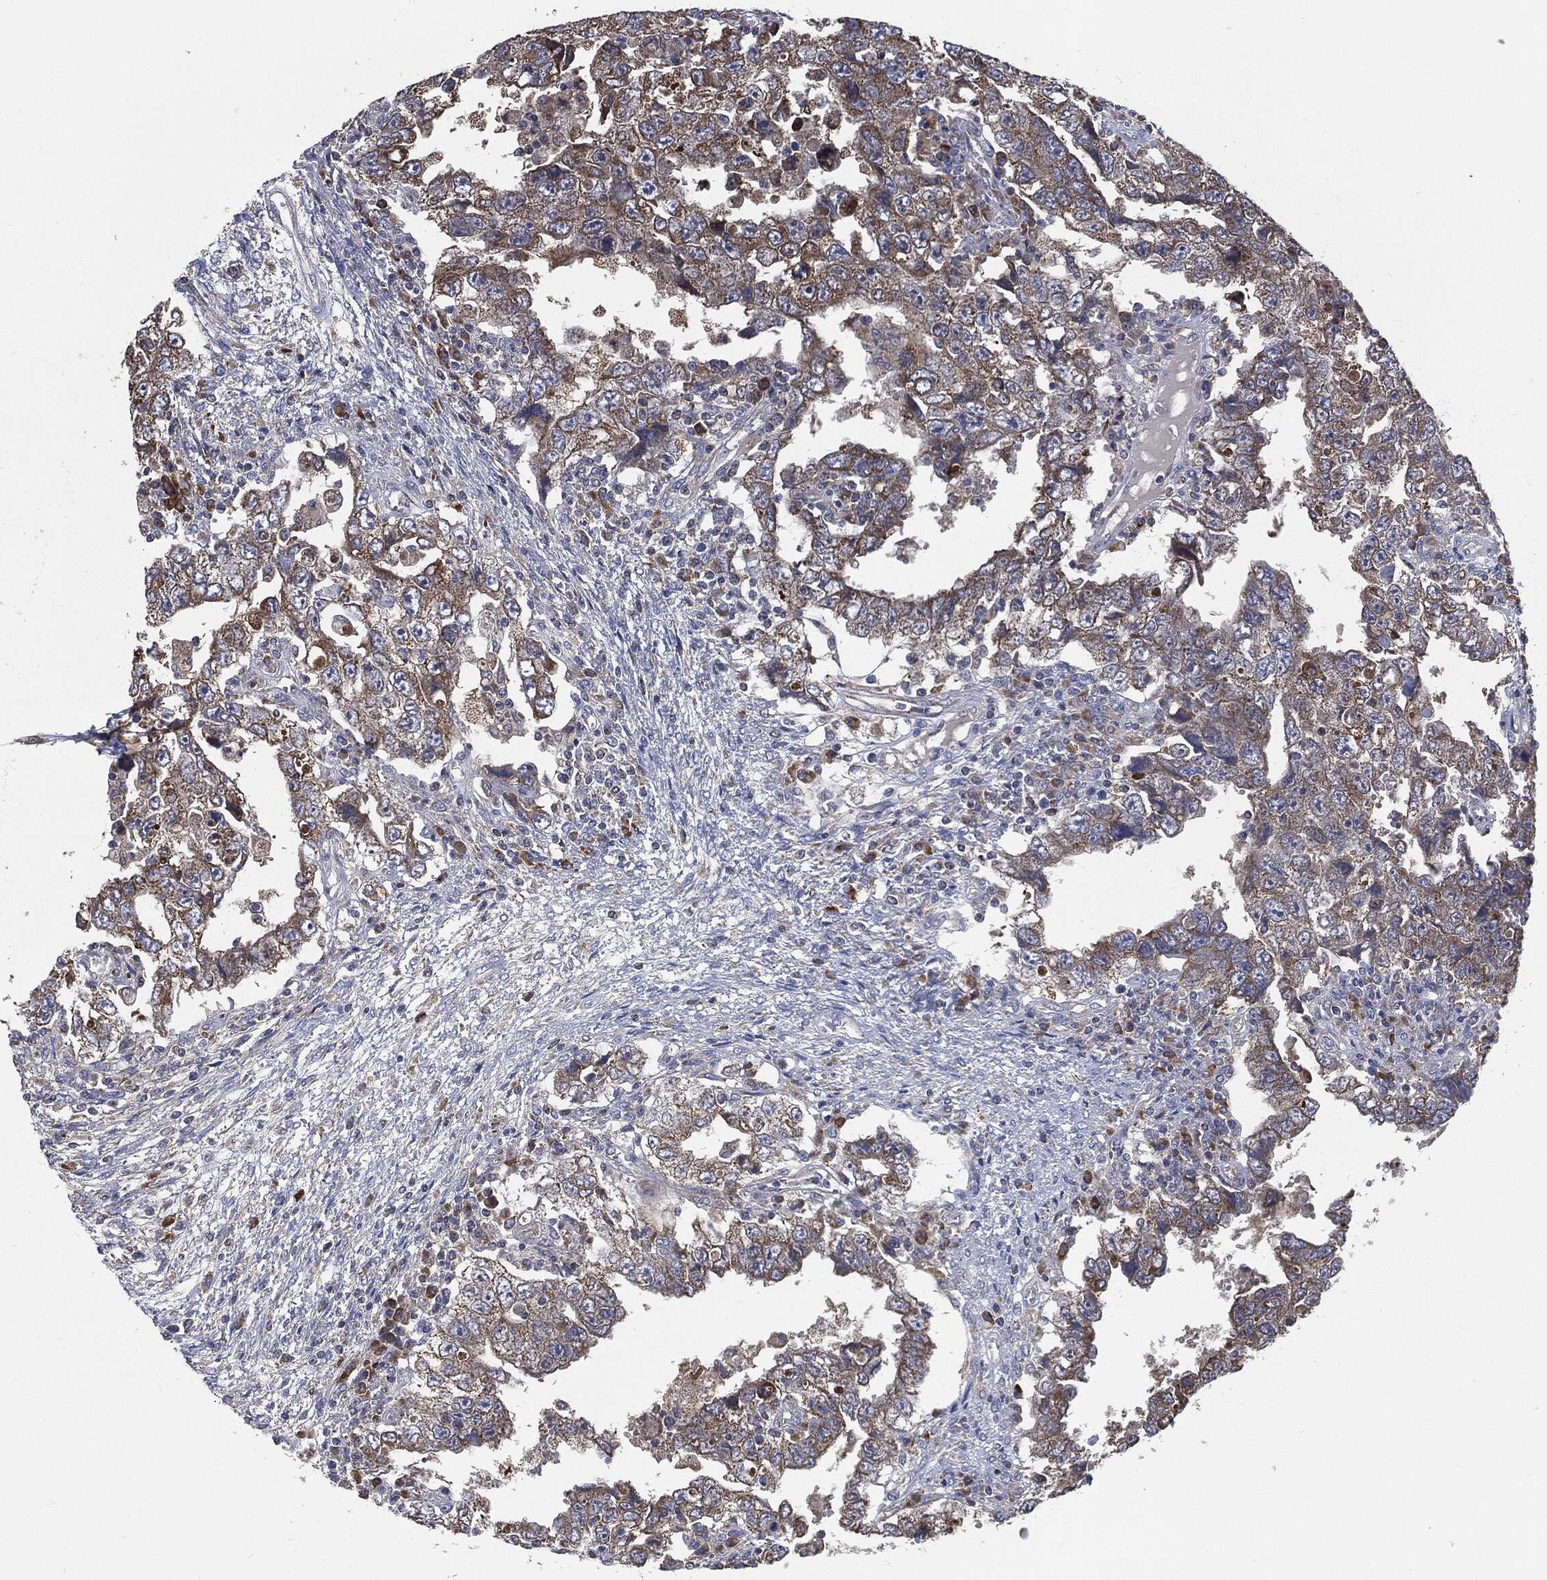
{"staining": {"intensity": "moderate", "quantity": "<25%", "location": "cytoplasmic/membranous"}, "tissue": "testis cancer", "cell_type": "Tumor cells", "image_type": "cancer", "snomed": [{"axis": "morphology", "description": "Carcinoma, Embryonal, NOS"}, {"axis": "topography", "description": "Testis"}], "caption": "High-power microscopy captured an immunohistochemistry (IHC) micrograph of testis cancer (embryonal carcinoma), revealing moderate cytoplasmic/membranous positivity in about <25% of tumor cells.", "gene": "PRDX4", "patient": {"sex": "male", "age": 26}}